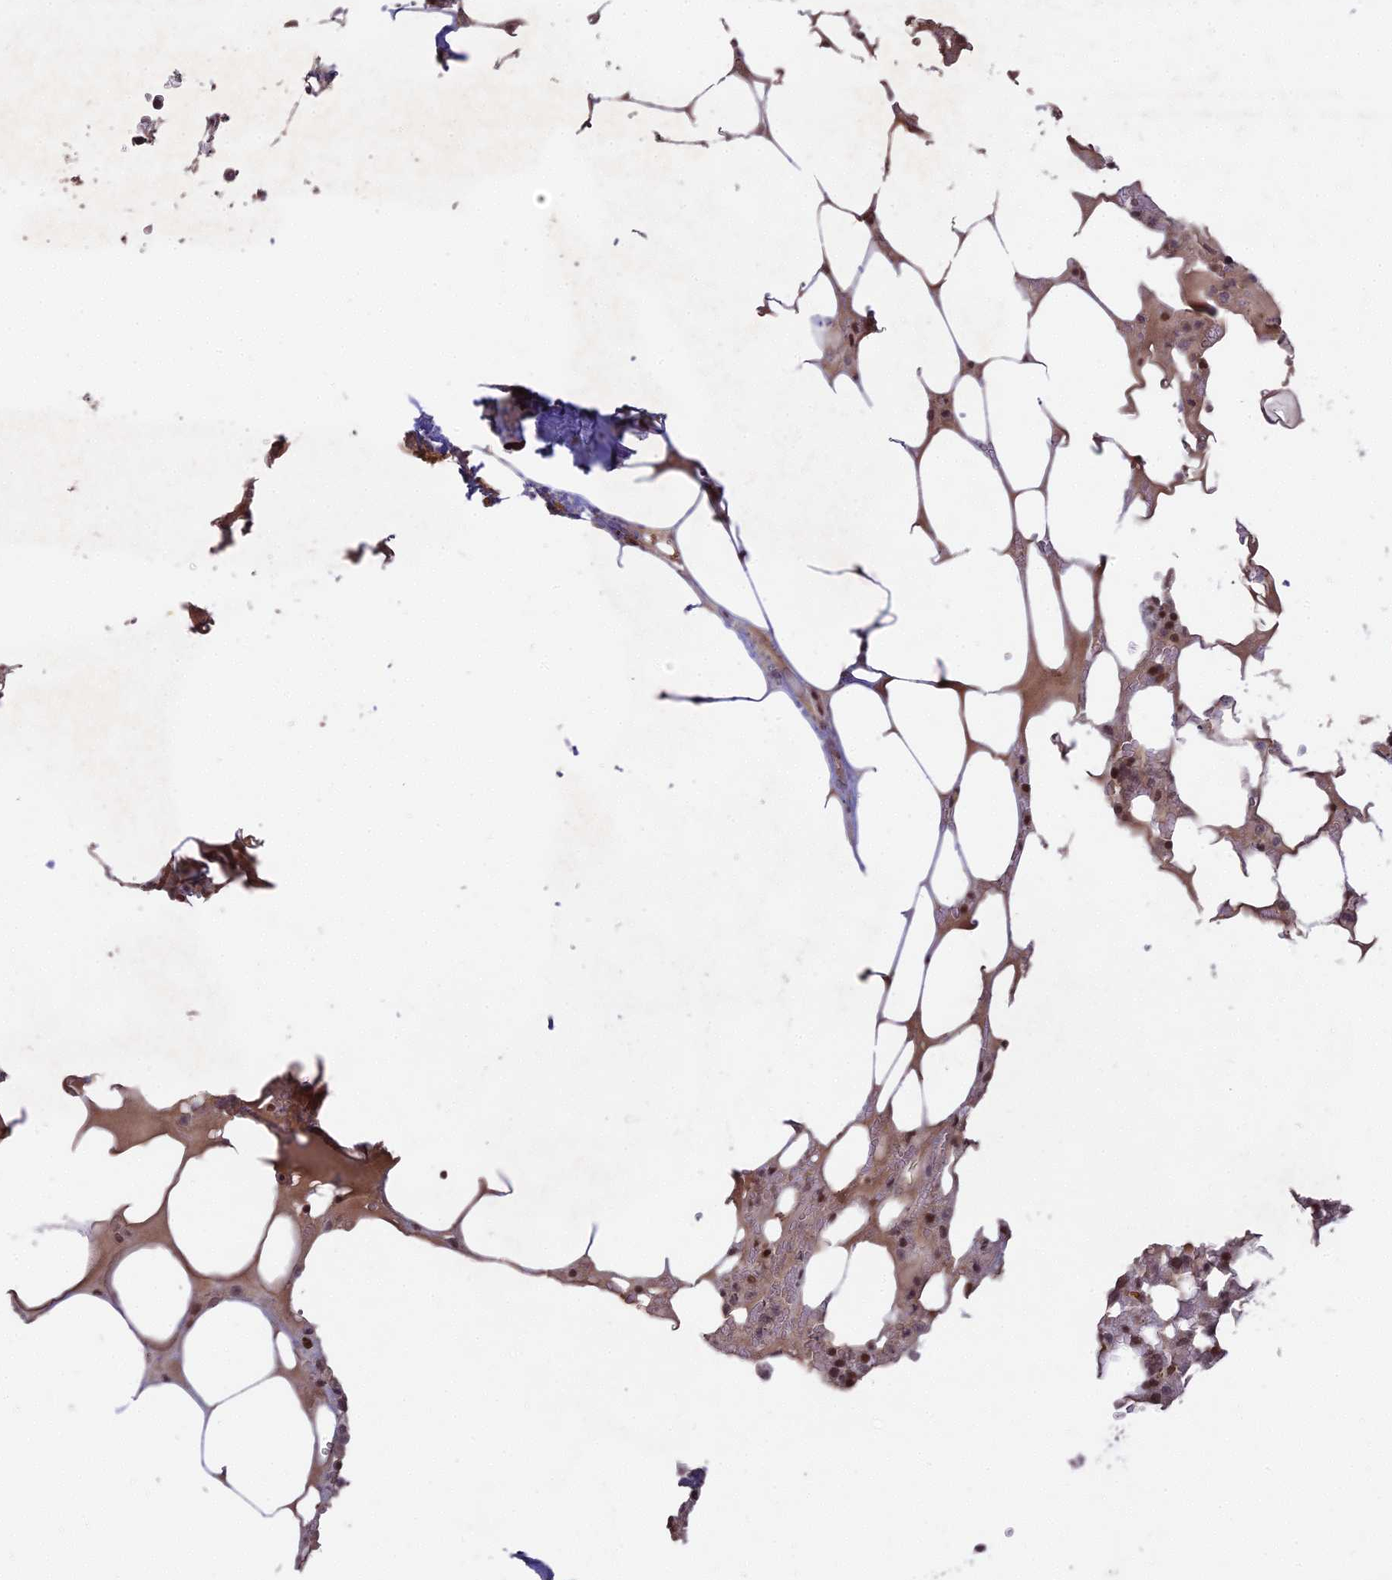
{"staining": {"intensity": "moderate", "quantity": "25%-75%", "location": "nuclear"}, "tissue": "bone marrow", "cell_type": "Hematopoietic cells", "image_type": "normal", "snomed": [{"axis": "morphology", "description": "Normal tissue, NOS"}, {"axis": "topography", "description": "Bone marrow"}], "caption": "Bone marrow stained with IHC exhibits moderate nuclear positivity in approximately 25%-75% of hematopoietic cells.", "gene": "NR1H3", "patient": {"sex": "male", "age": 64}}